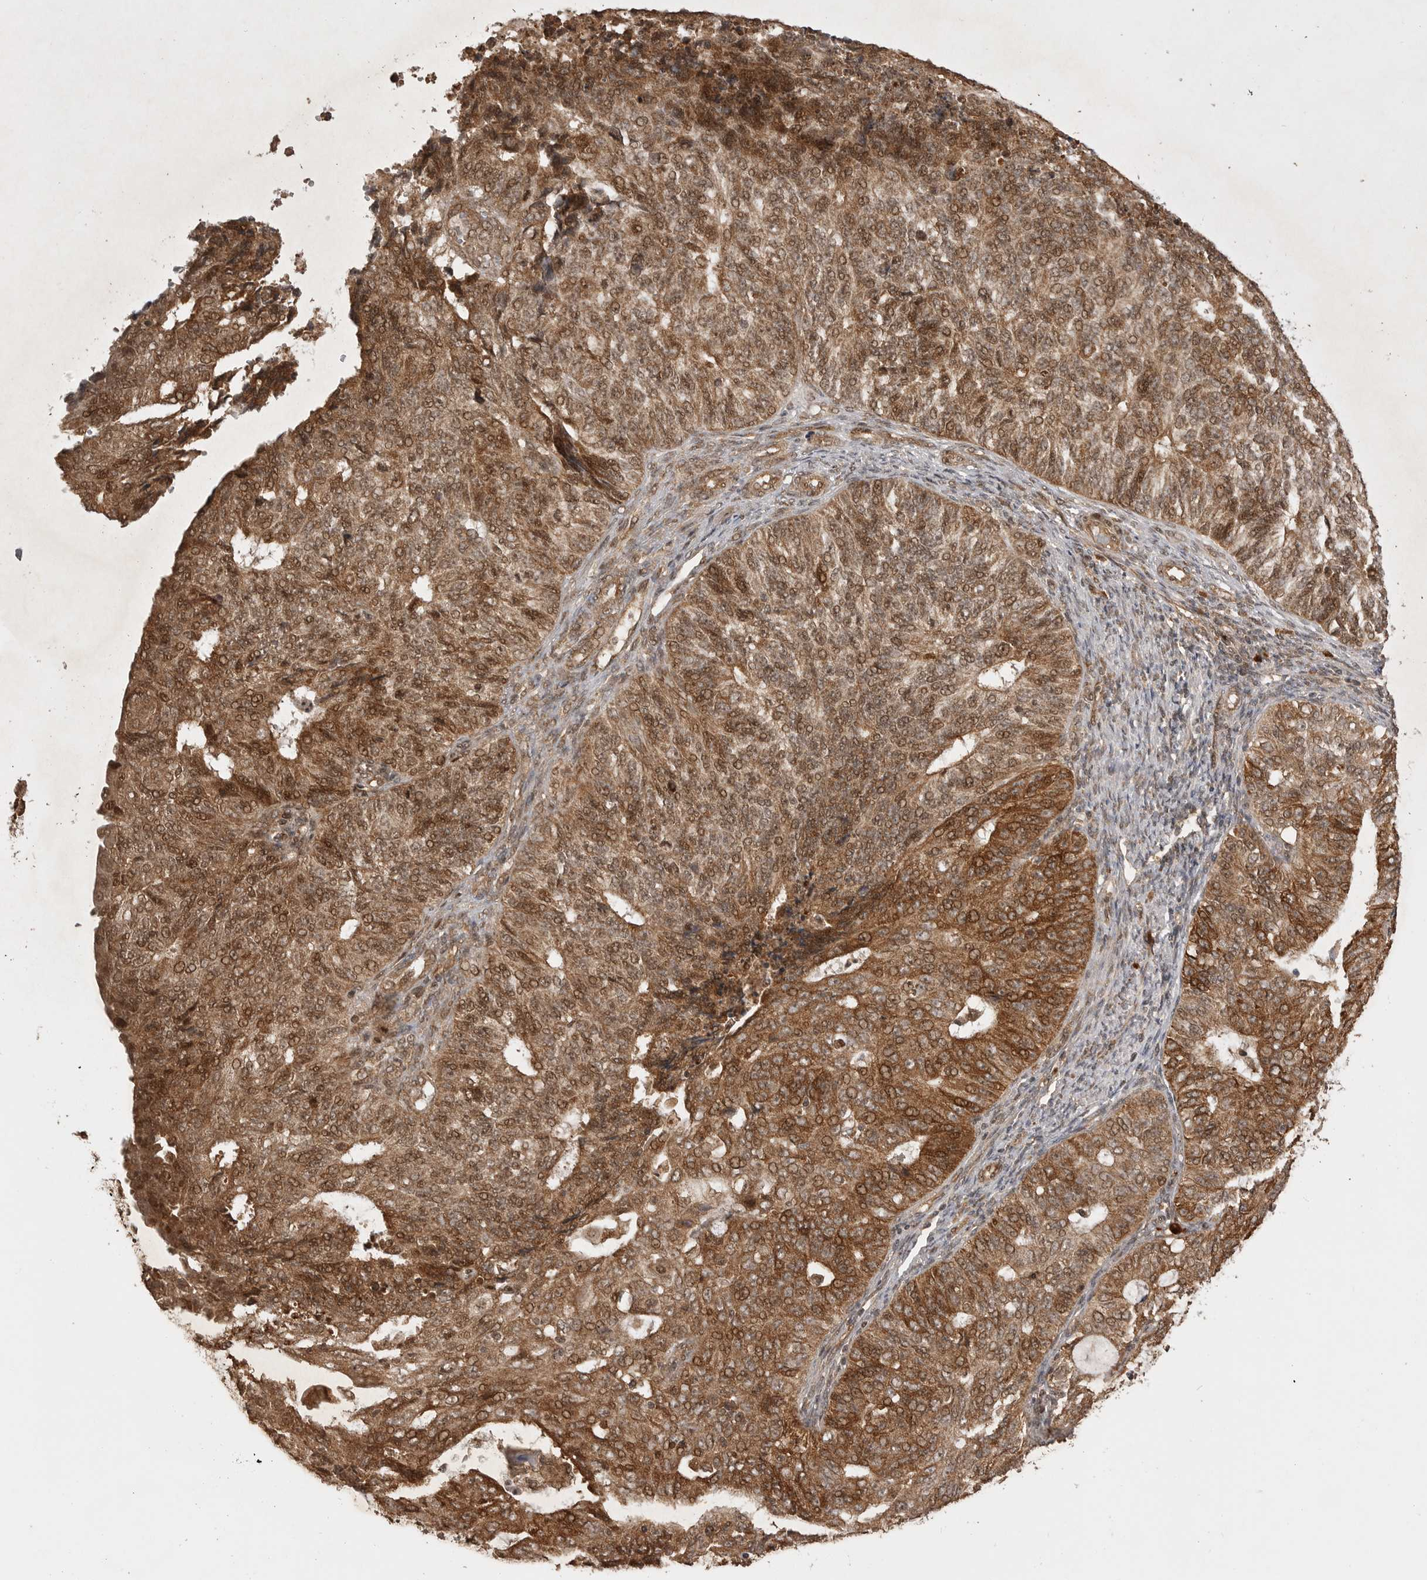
{"staining": {"intensity": "strong", "quantity": ">75%", "location": "cytoplasmic/membranous,nuclear"}, "tissue": "endometrial cancer", "cell_type": "Tumor cells", "image_type": "cancer", "snomed": [{"axis": "morphology", "description": "Adenocarcinoma, NOS"}, {"axis": "topography", "description": "Endometrium"}], "caption": "Endometrial adenocarcinoma stained for a protein (brown) reveals strong cytoplasmic/membranous and nuclear positive expression in approximately >75% of tumor cells.", "gene": "BOC", "patient": {"sex": "female", "age": 32}}